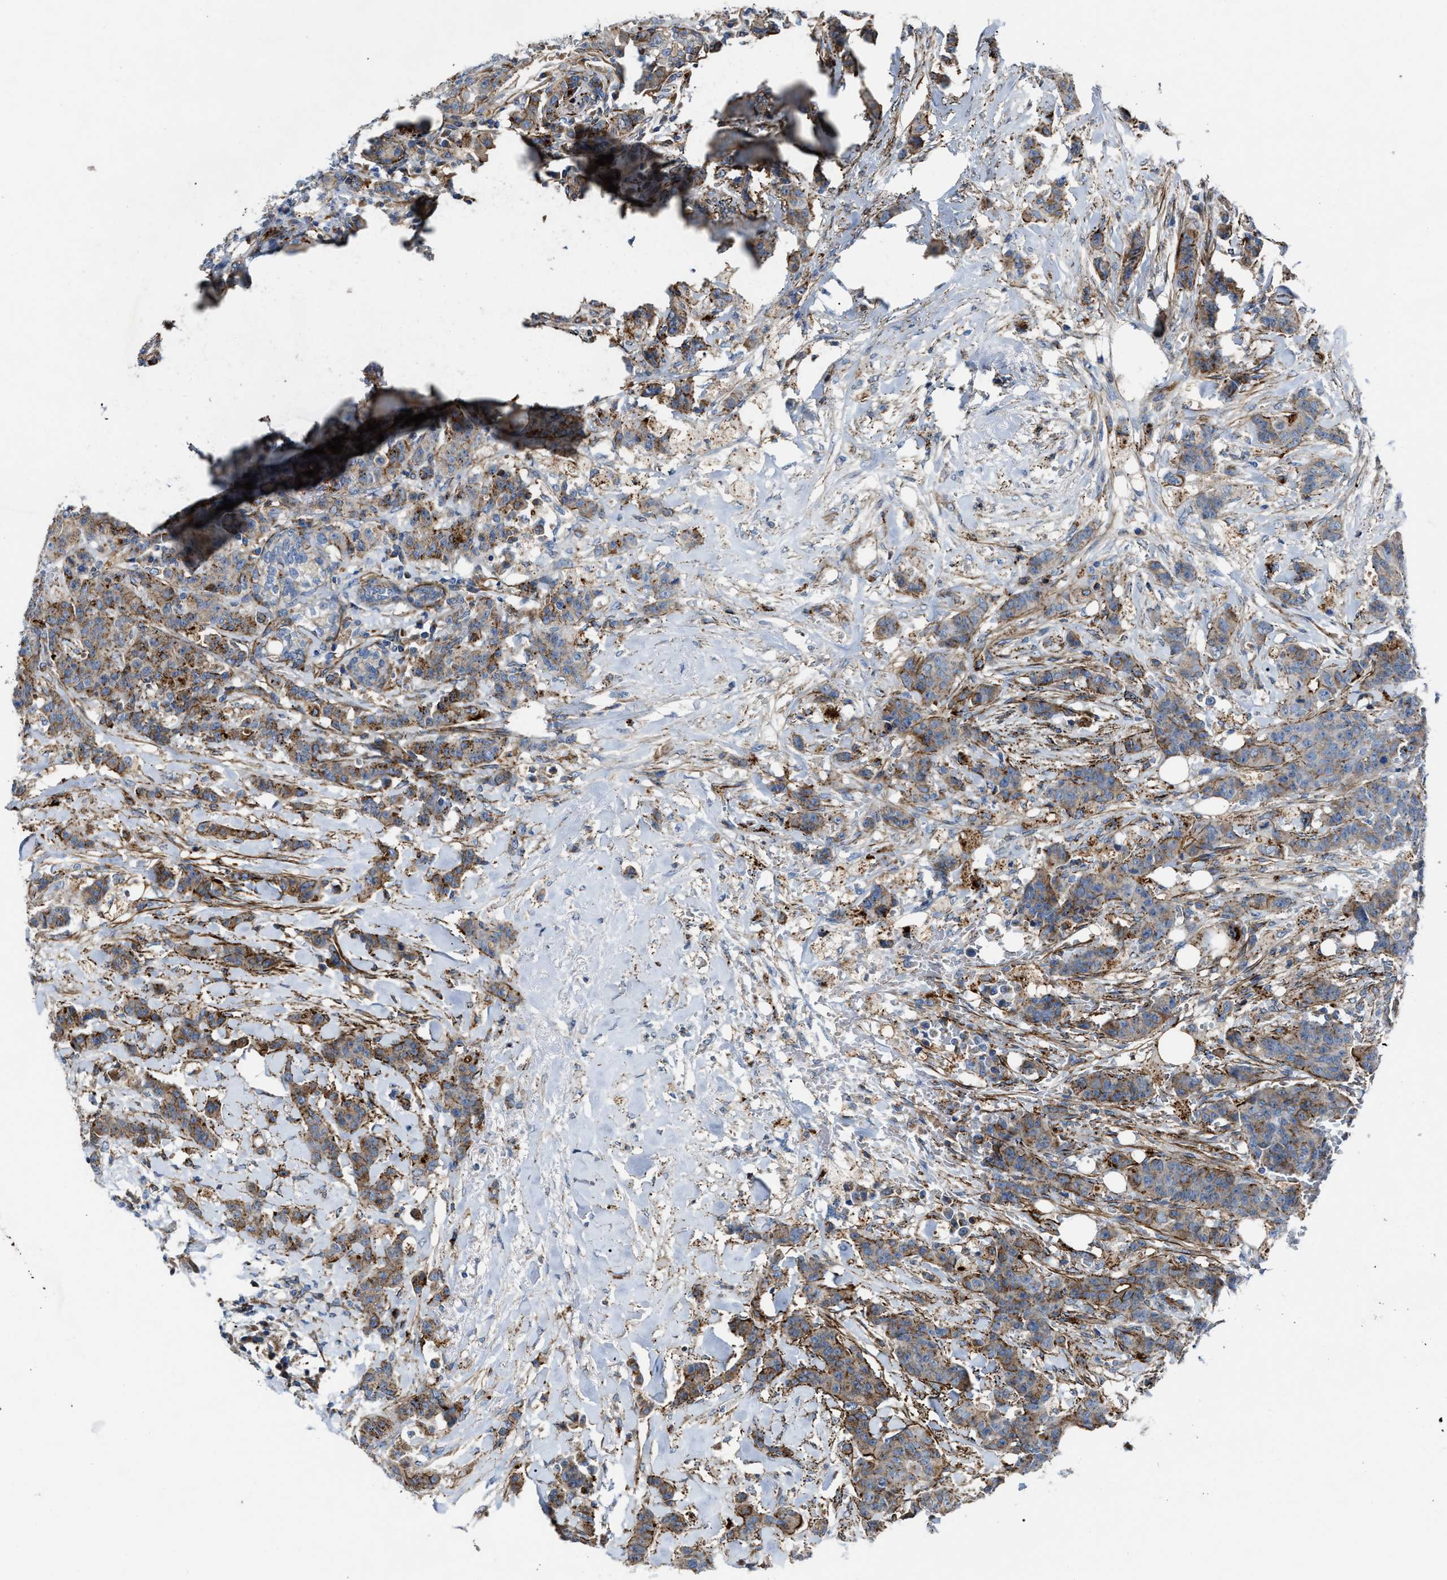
{"staining": {"intensity": "moderate", "quantity": ">75%", "location": "cytoplasmic/membranous"}, "tissue": "breast cancer", "cell_type": "Tumor cells", "image_type": "cancer", "snomed": [{"axis": "morphology", "description": "Normal tissue, NOS"}, {"axis": "morphology", "description": "Duct carcinoma"}, {"axis": "topography", "description": "Breast"}], "caption": "Immunohistochemistry (IHC) photomicrograph of human breast cancer stained for a protein (brown), which exhibits medium levels of moderate cytoplasmic/membranous staining in approximately >75% of tumor cells.", "gene": "AGPAT2", "patient": {"sex": "female", "age": 40}}